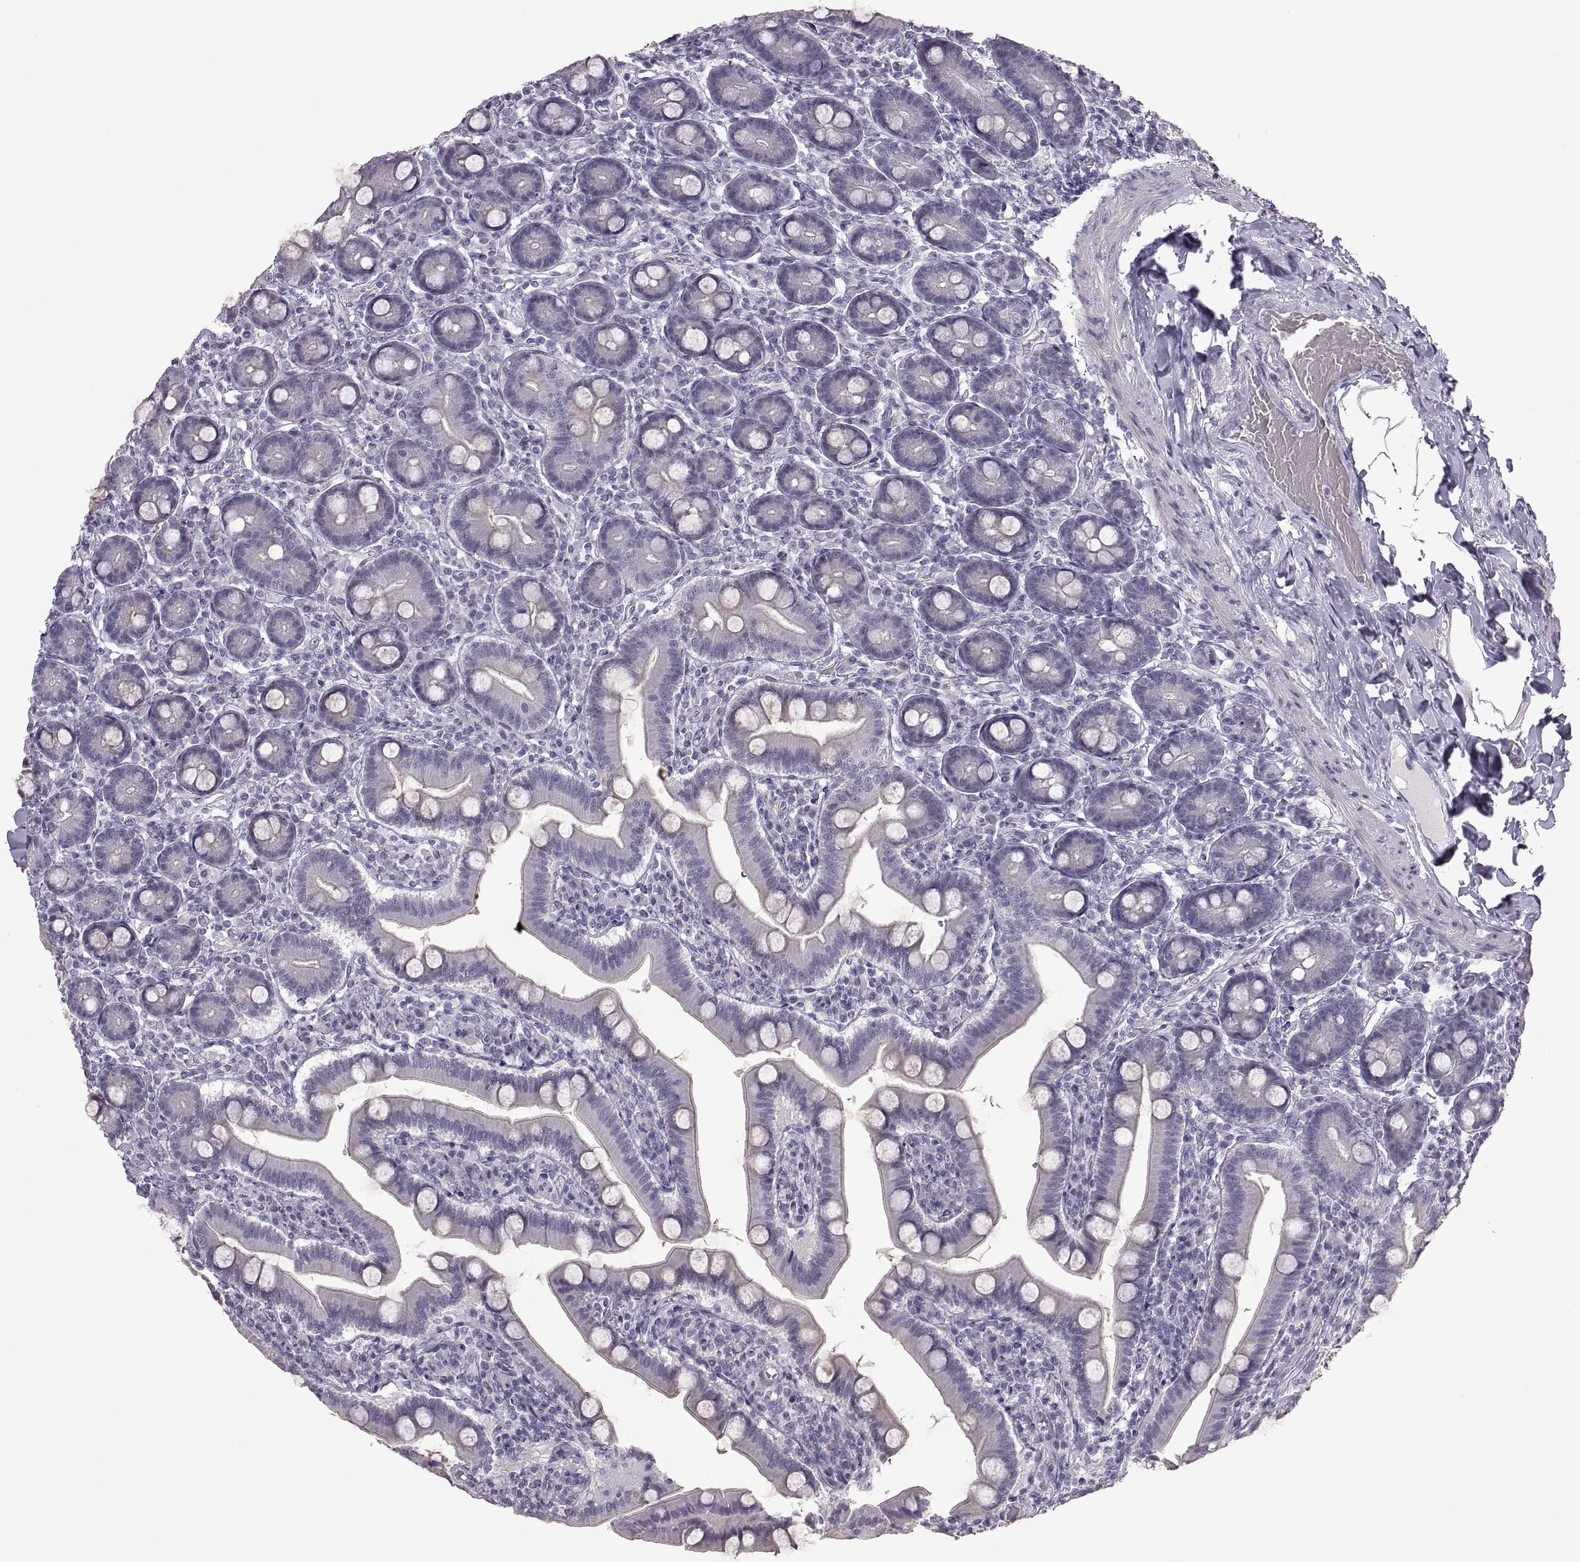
{"staining": {"intensity": "weak", "quantity": "<25%", "location": "cytoplasmic/membranous"}, "tissue": "small intestine", "cell_type": "Glandular cells", "image_type": "normal", "snomed": [{"axis": "morphology", "description": "Normal tissue, NOS"}, {"axis": "topography", "description": "Small intestine"}], "caption": "IHC of benign small intestine shows no expression in glandular cells.", "gene": "FAM170A", "patient": {"sex": "male", "age": 66}}